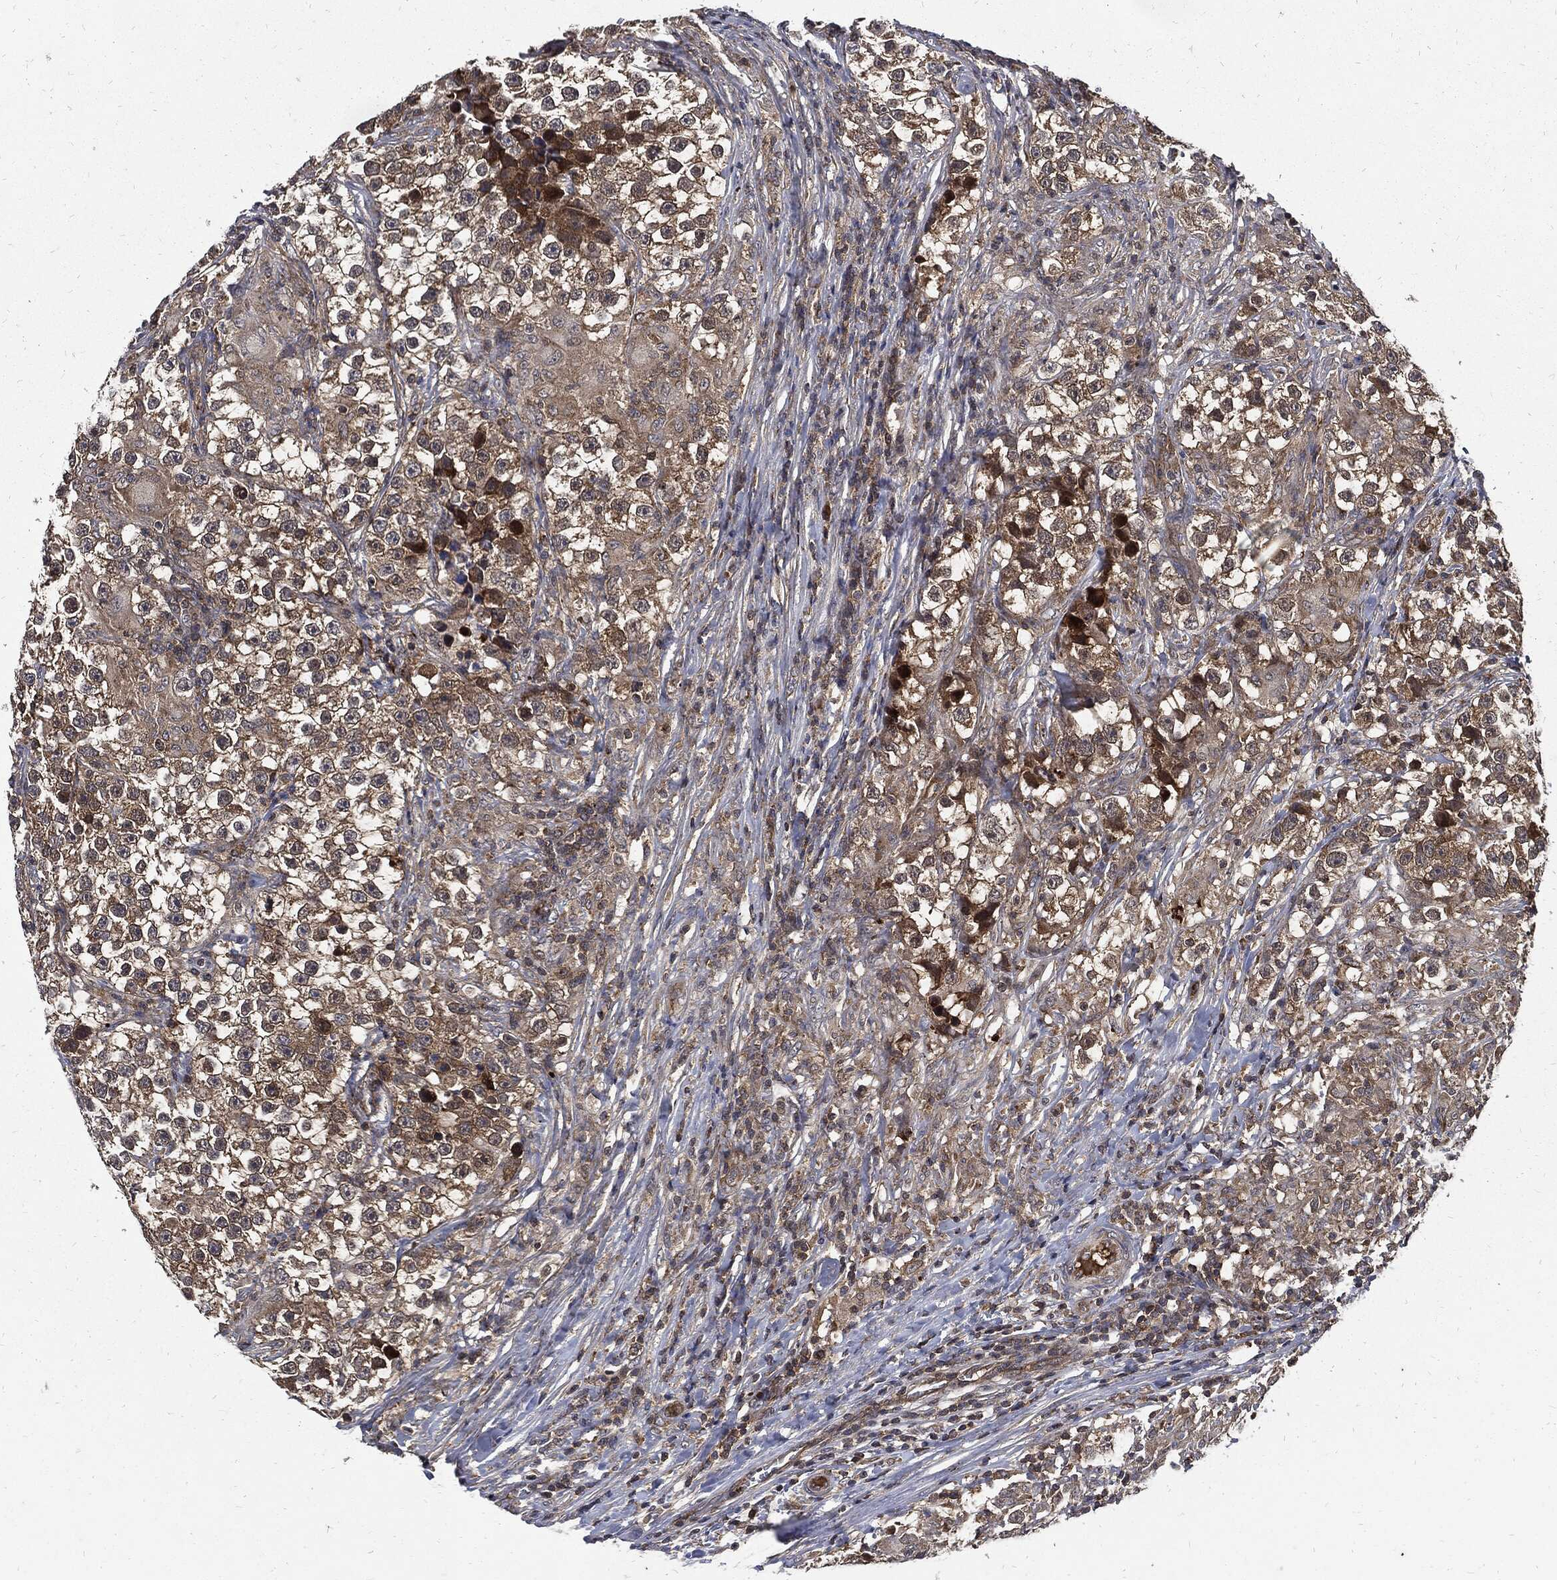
{"staining": {"intensity": "strong", "quantity": "<25%", "location": "cytoplasmic/membranous"}, "tissue": "testis cancer", "cell_type": "Tumor cells", "image_type": "cancer", "snomed": [{"axis": "morphology", "description": "Seminoma, NOS"}, {"axis": "topography", "description": "Testis"}], "caption": "Tumor cells reveal medium levels of strong cytoplasmic/membranous expression in about <25% of cells in testis cancer.", "gene": "CLU", "patient": {"sex": "male", "age": 46}}